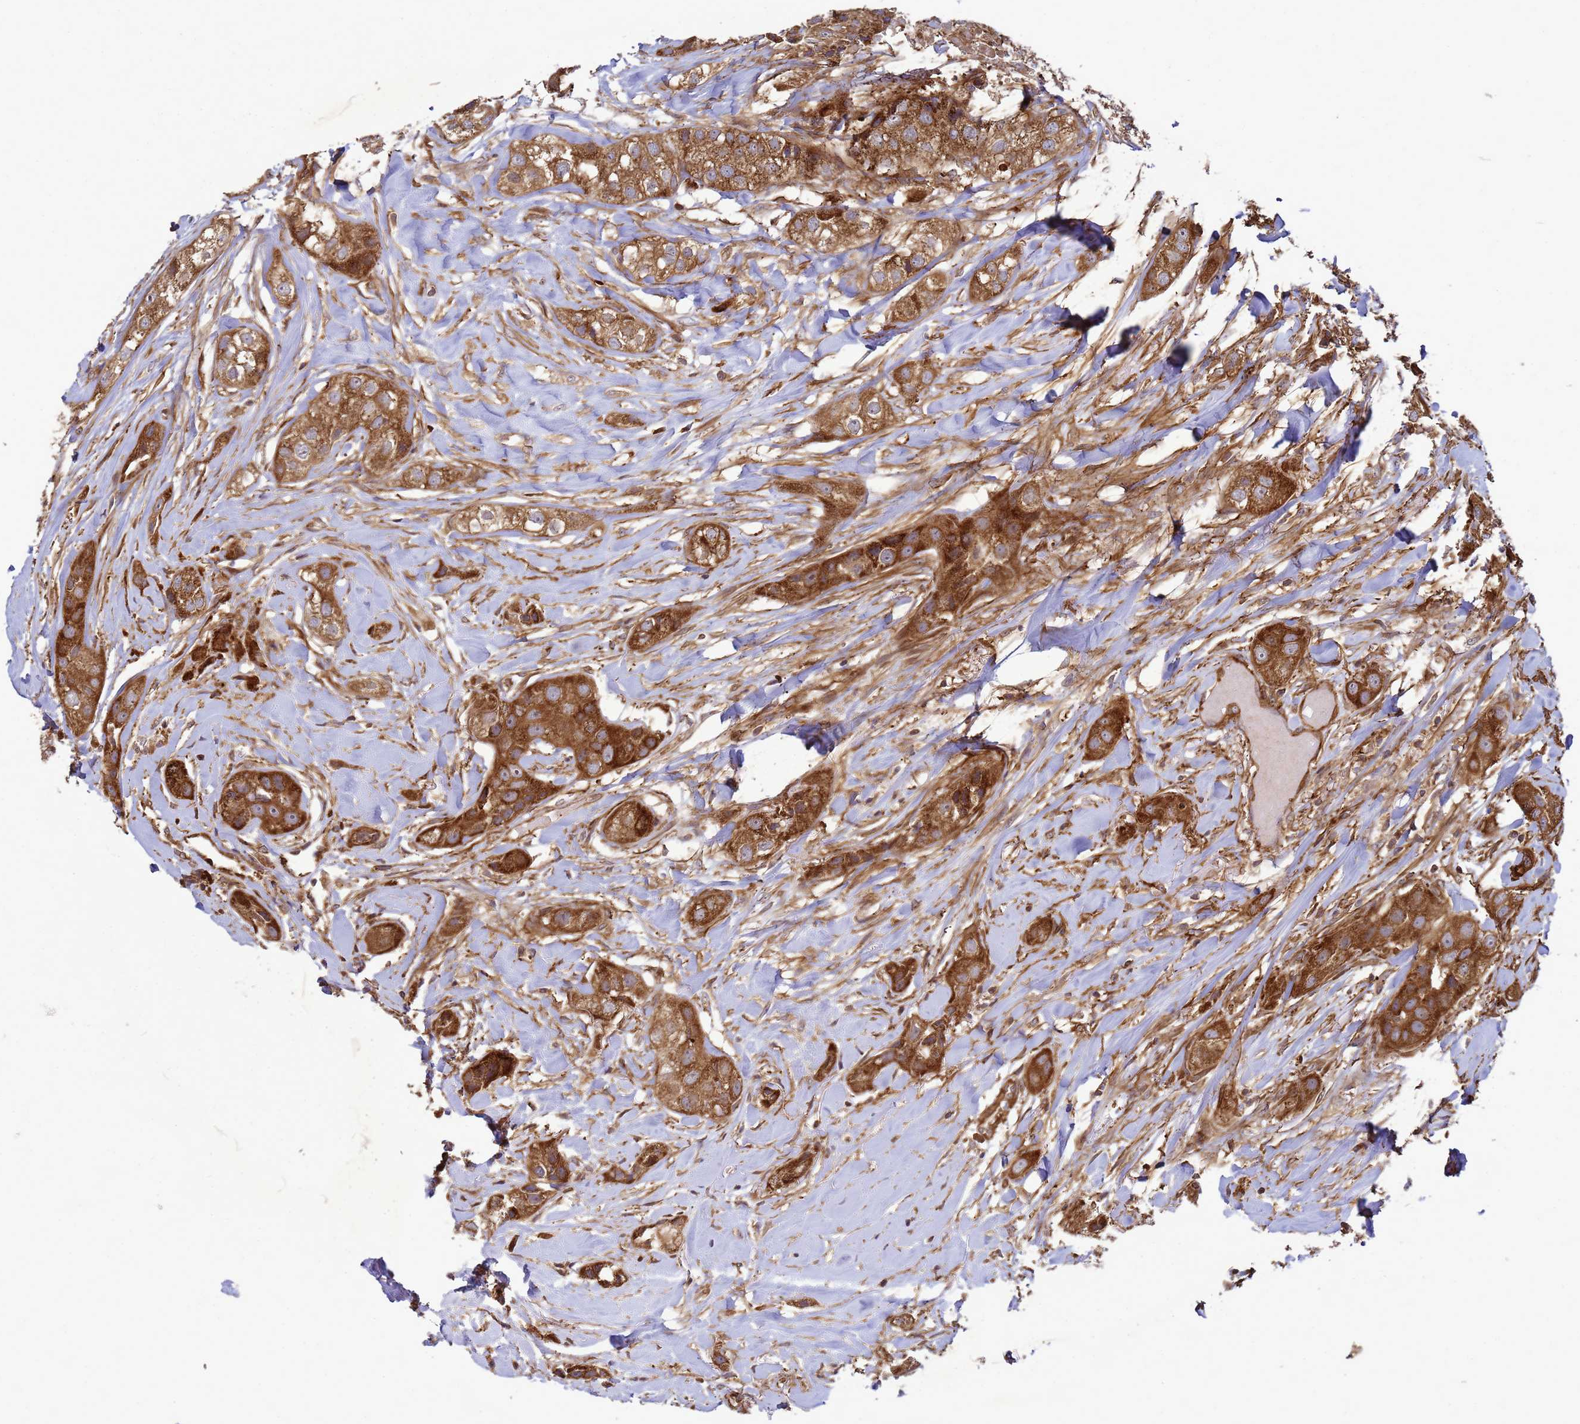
{"staining": {"intensity": "strong", "quantity": ">75%", "location": "cytoplasmic/membranous"}, "tissue": "head and neck cancer", "cell_type": "Tumor cells", "image_type": "cancer", "snomed": [{"axis": "morphology", "description": "Normal tissue, NOS"}, {"axis": "morphology", "description": "Squamous cell carcinoma, NOS"}, {"axis": "topography", "description": "Skeletal muscle"}, {"axis": "topography", "description": "Head-Neck"}], "caption": "A brown stain labels strong cytoplasmic/membranous staining of a protein in human head and neck squamous cell carcinoma tumor cells. (brown staining indicates protein expression, while blue staining denotes nuclei).", "gene": "CNOT1", "patient": {"sex": "male", "age": 51}}